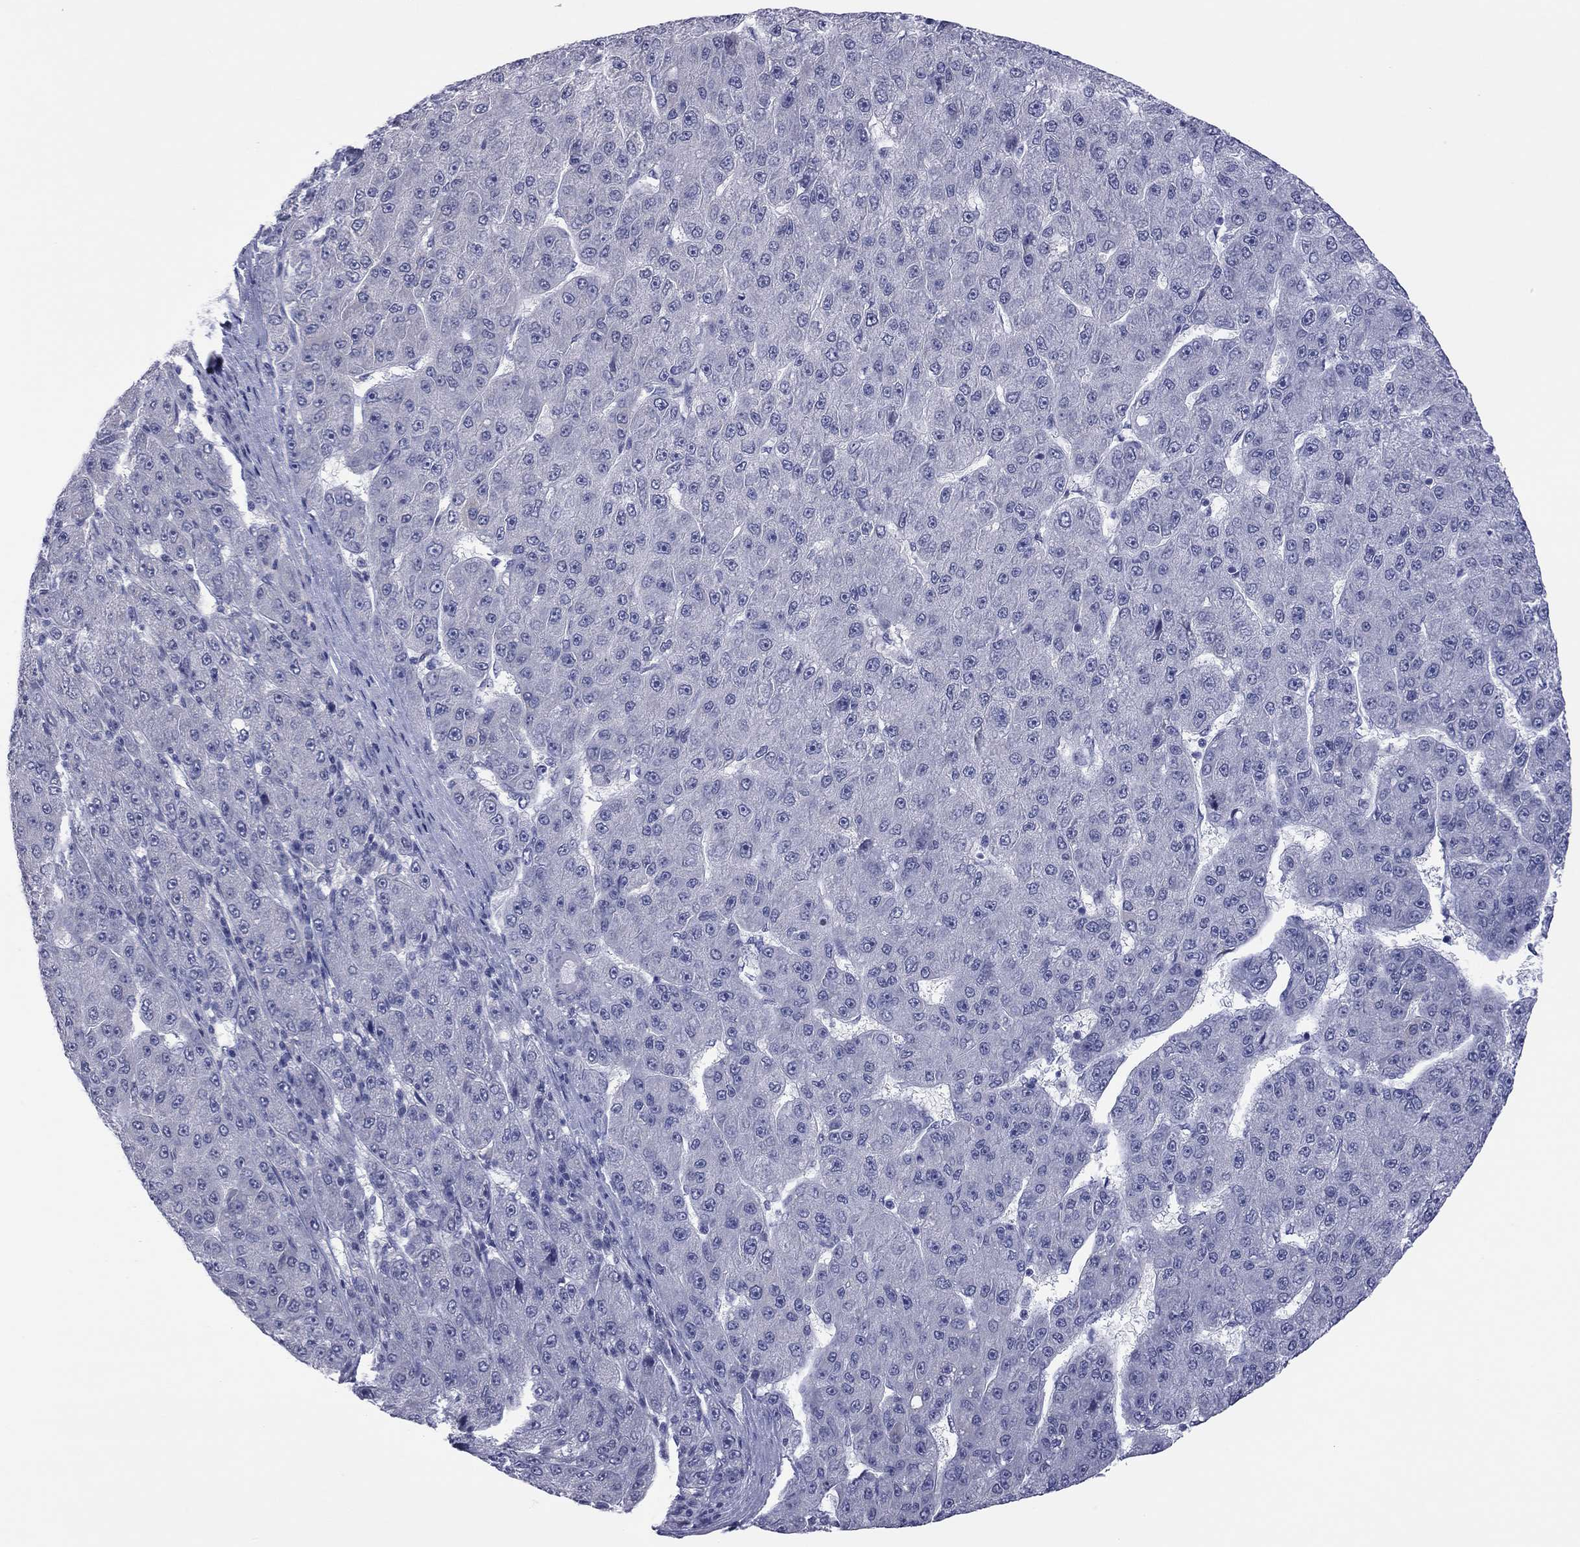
{"staining": {"intensity": "negative", "quantity": "none", "location": "none"}, "tissue": "liver cancer", "cell_type": "Tumor cells", "image_type": "cancer", "snomed": [{"axis": "morphology", "description": "Carcinoma, Hepatocellular, NOS"}, {"axis": "topography", "description": "Liver"}], "caption": "Immunohistochemistry photomicrograph of neoplastic tissue: human liver cancer (hepatocellular carcinoma) stained with DAB (3,3'-diaminobenzidine) reveals no significant protein expression in tumor cells.", "gene": "POU5F2", "patient": {"sex": "male", "age": 67}}